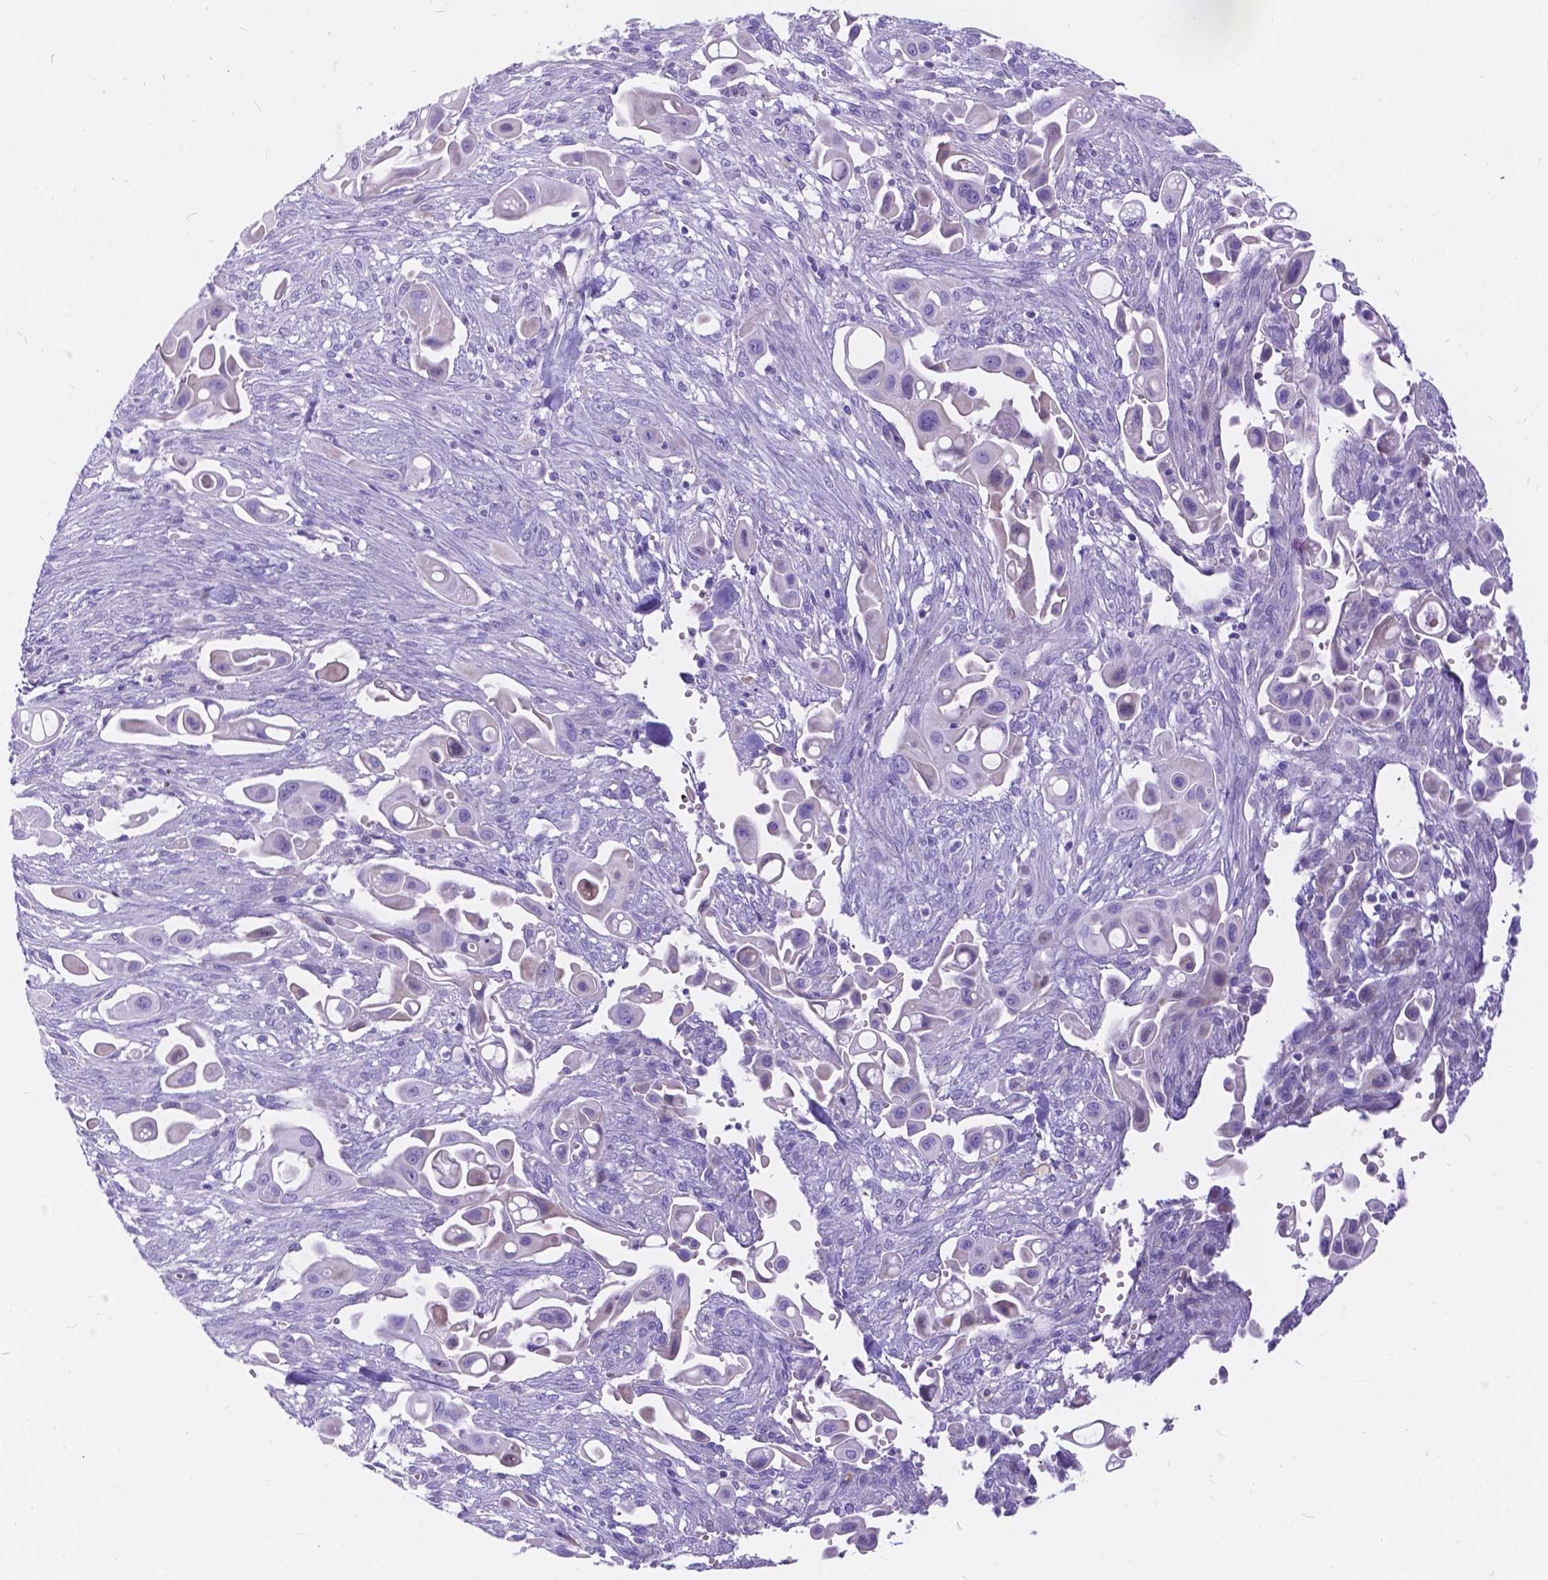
{"staining": {"intensity": "negative", "quantity": "none", "location": "none"}, "tissue": "pancreatic cancer", "cell_type": "Tumor cells", "image_type": "cancer", "snomed": [{"axis": "morphology", "description": "Adenocarcinoma, NOS"}, {"axis": "topography", "description": "Pancreas"}], "caption": "Immunohistochemistry (IHC) histopathology image of human pancreatic cancer stained for a protein (brown), which demonstrates no expression in tumor cells.", "gene": "KLHL10", "patient": {"sex": "male", "age": 50}}